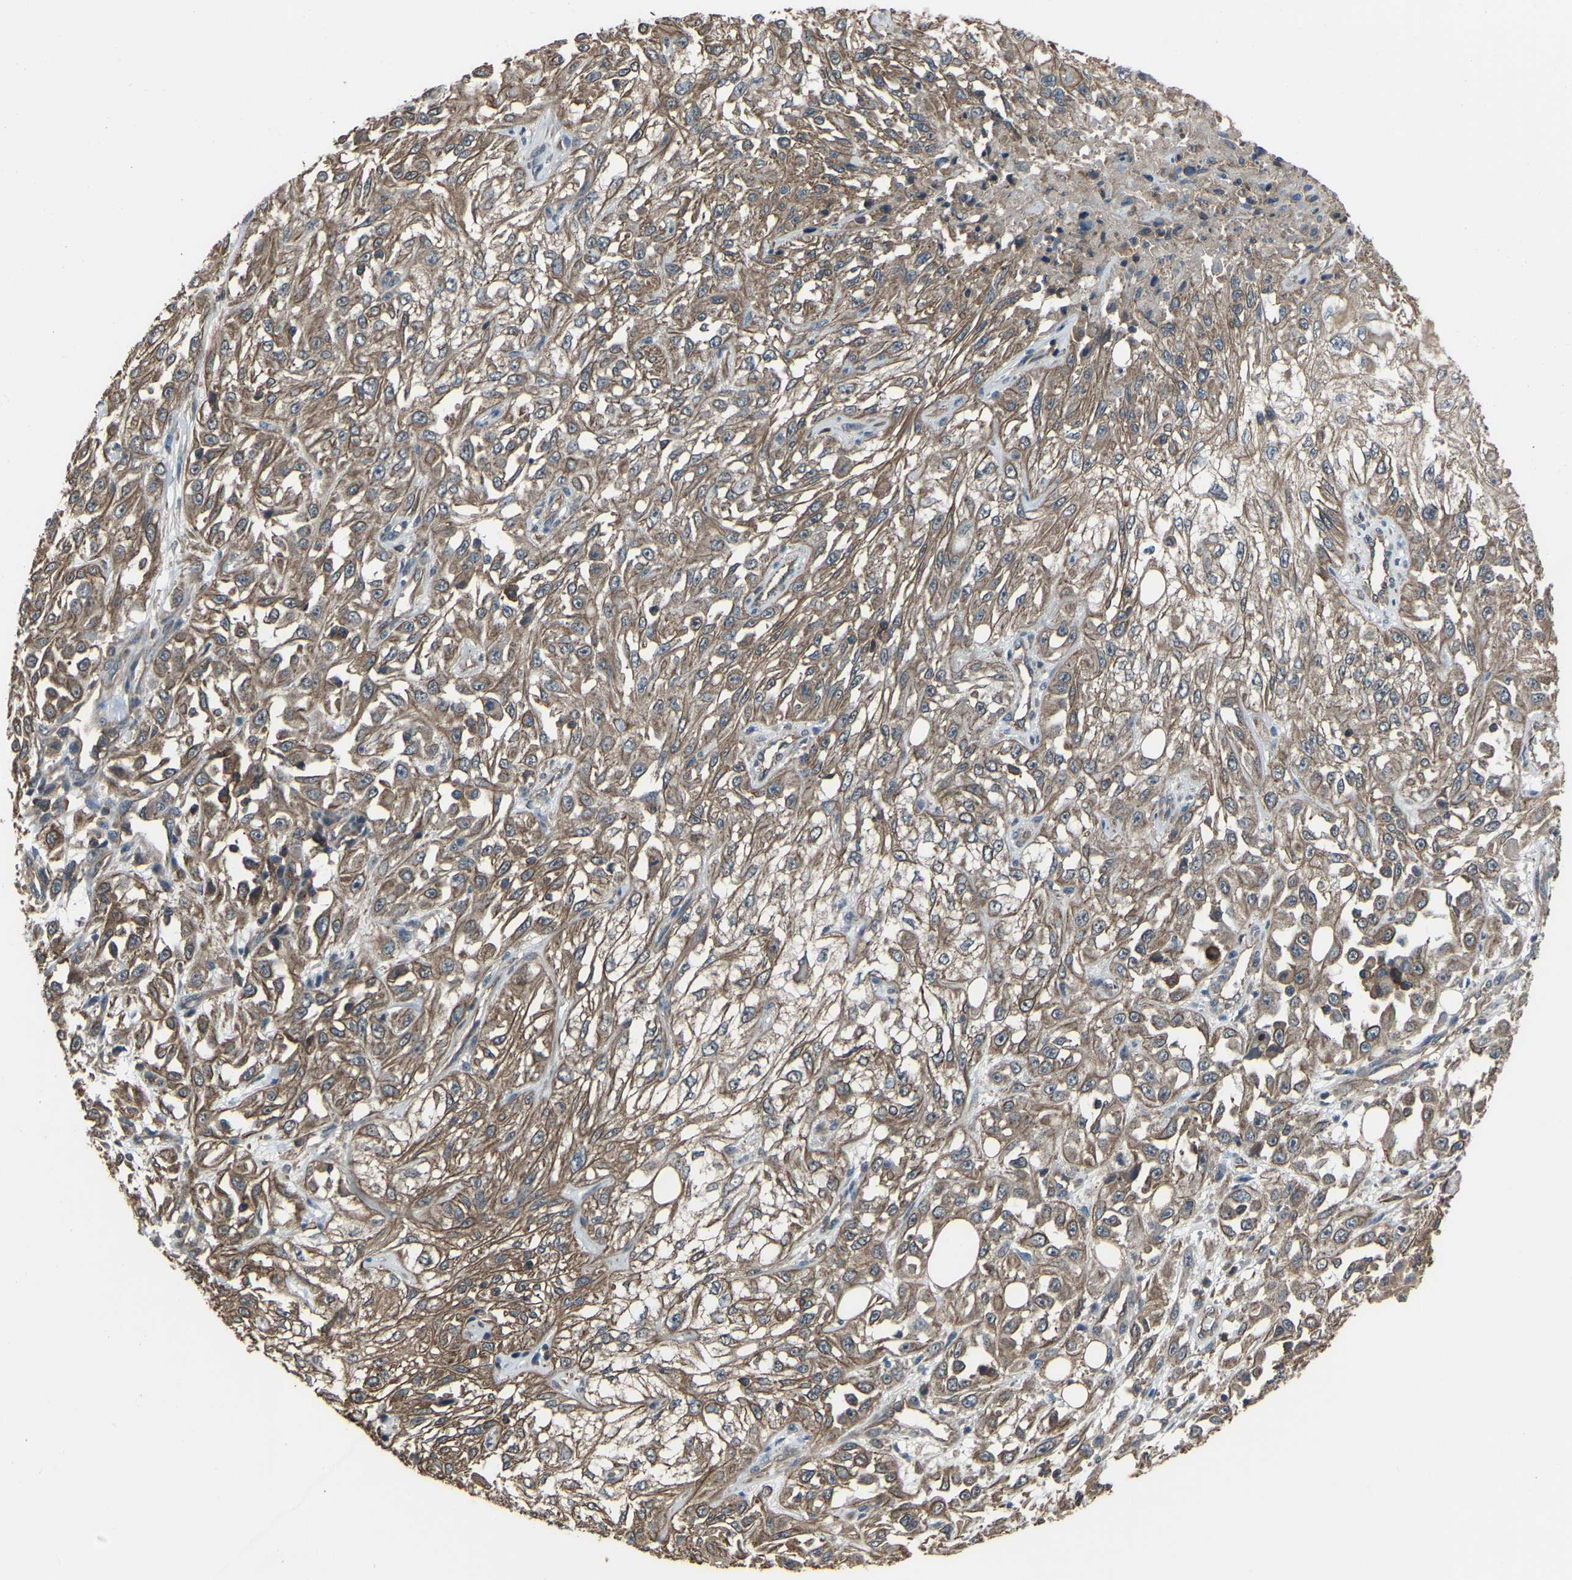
{"staining": {"intensity": "moderate", "quantity": ">75%", "location": "cytoplasmic/membranous"}, "tissue": "skin cancer", "cell_type": "Tumor cells", "image_type": "cancer", "snomed": [{"axis": "morphology", "description": "Squamous cell carcinoma, NOS"}, {"axis": "morphology", "description": "Squamous cell carcinoma, metastatic, NOS"}, {"axis": "topography", "description": "Skin"}, {"axis": "topography", "description": "Lymph node"}], "caption": "Immunohistochemical staining of skin cancer (metastatic squamous cell carcinoma) reveals moderate cytoplasmic/membranous protein positivity in approximately >75% of tumor cells.", "gene": "SLC4A2", "patient": {"sex": "male", "age": 75}}